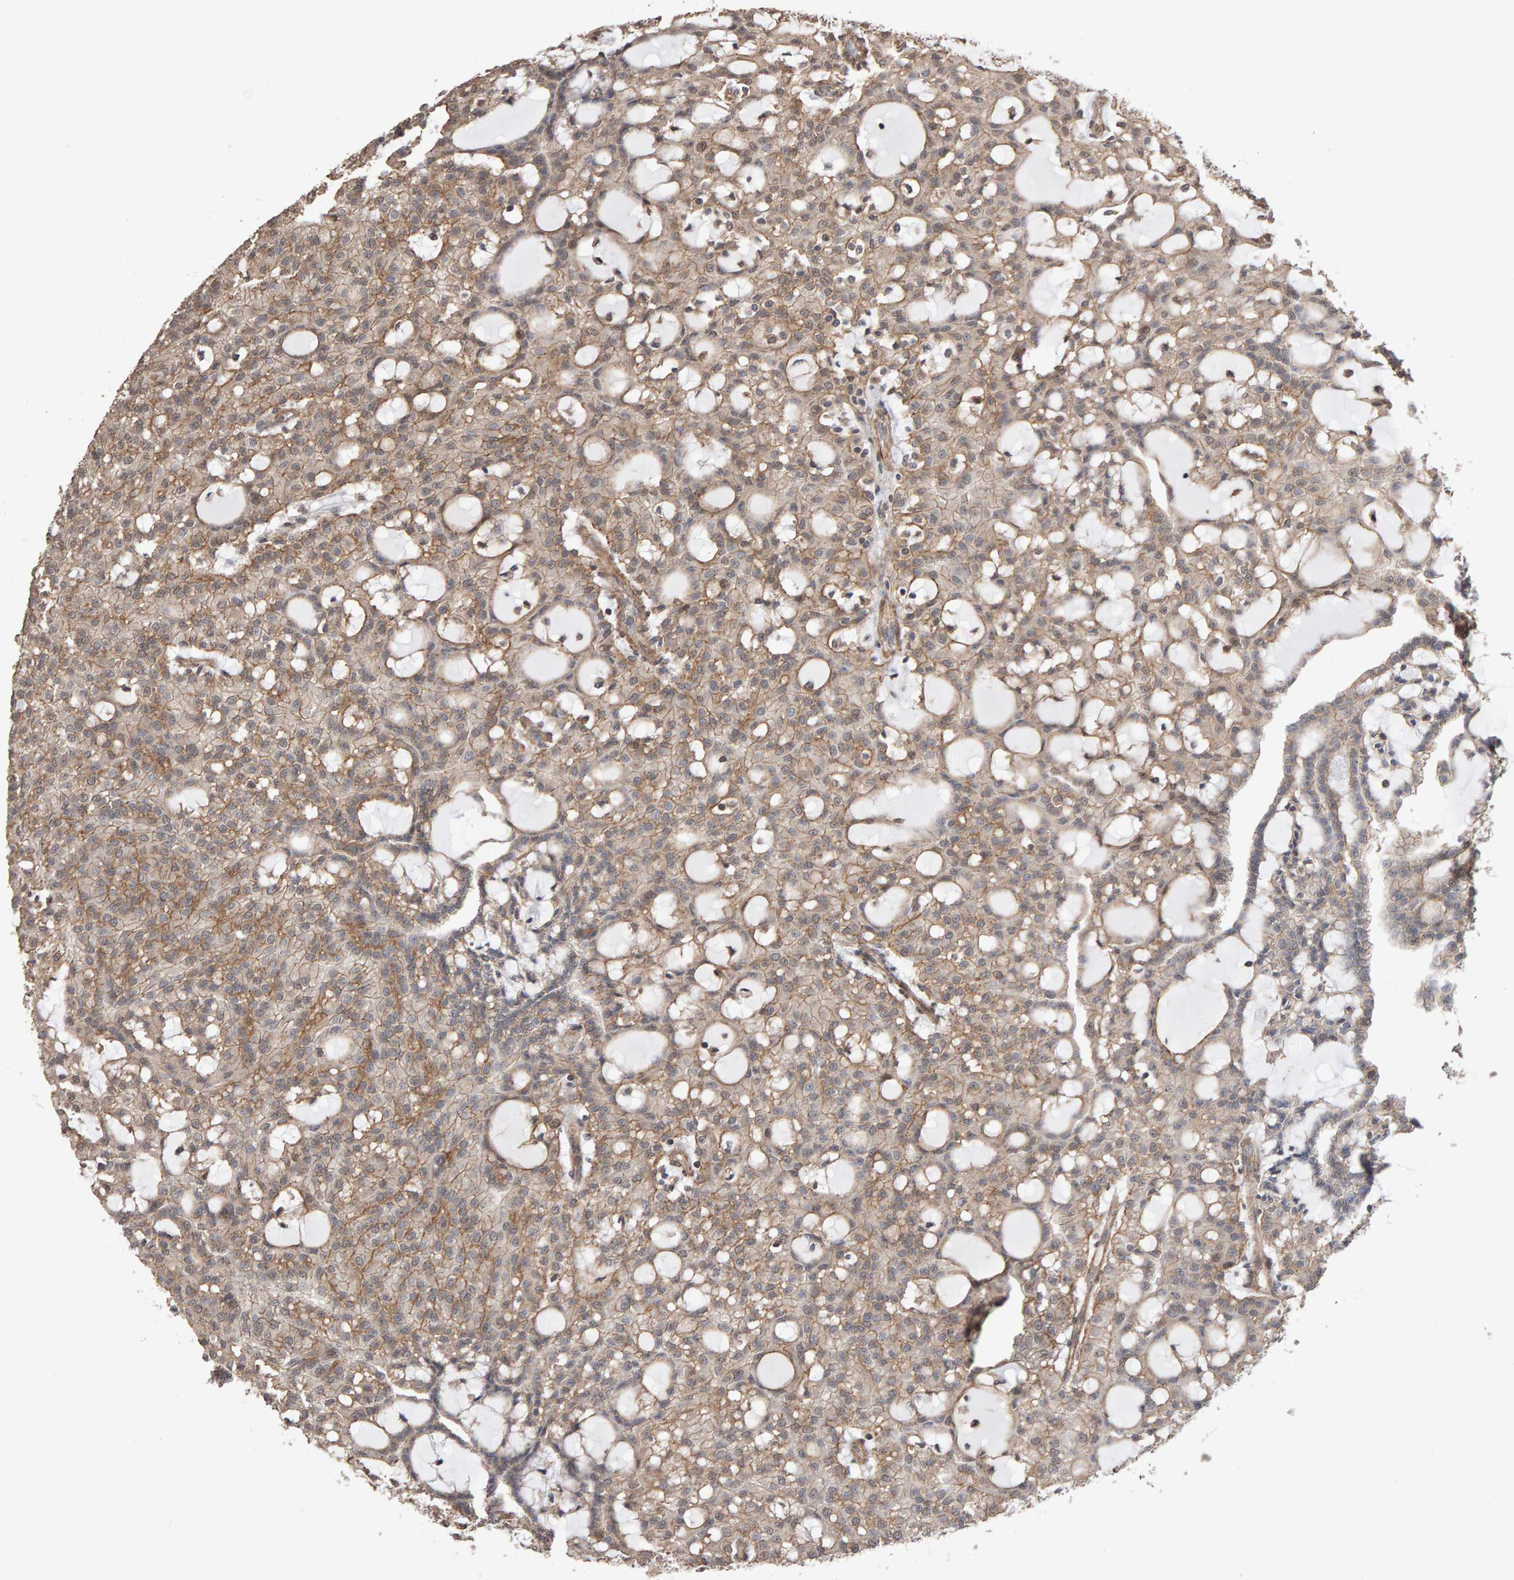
{"staining": {"intensity": "moderate", "quantity": "<25%", "location": "cytoplasmic/membranous"}, "tissue": "renal cancer", "cell_type": "Tumor cells", "image_type": "cancer", "snomed": [{"axis": "morphology", "description": "Adenocarcinoma, NOS"}, {"axis": "topography", "description": "Kidney"}], "caption": "IHC (DAB) staining of adenocarcinoma (renal) reveals moderate cytoplasmic/membranous protein expression in approximately <25% of tumor cells. The protein is shown in brown color, while the nuclei are stained blue.", "gene": "SCRIB", "patient": {"sex": "male", "age": 63}}